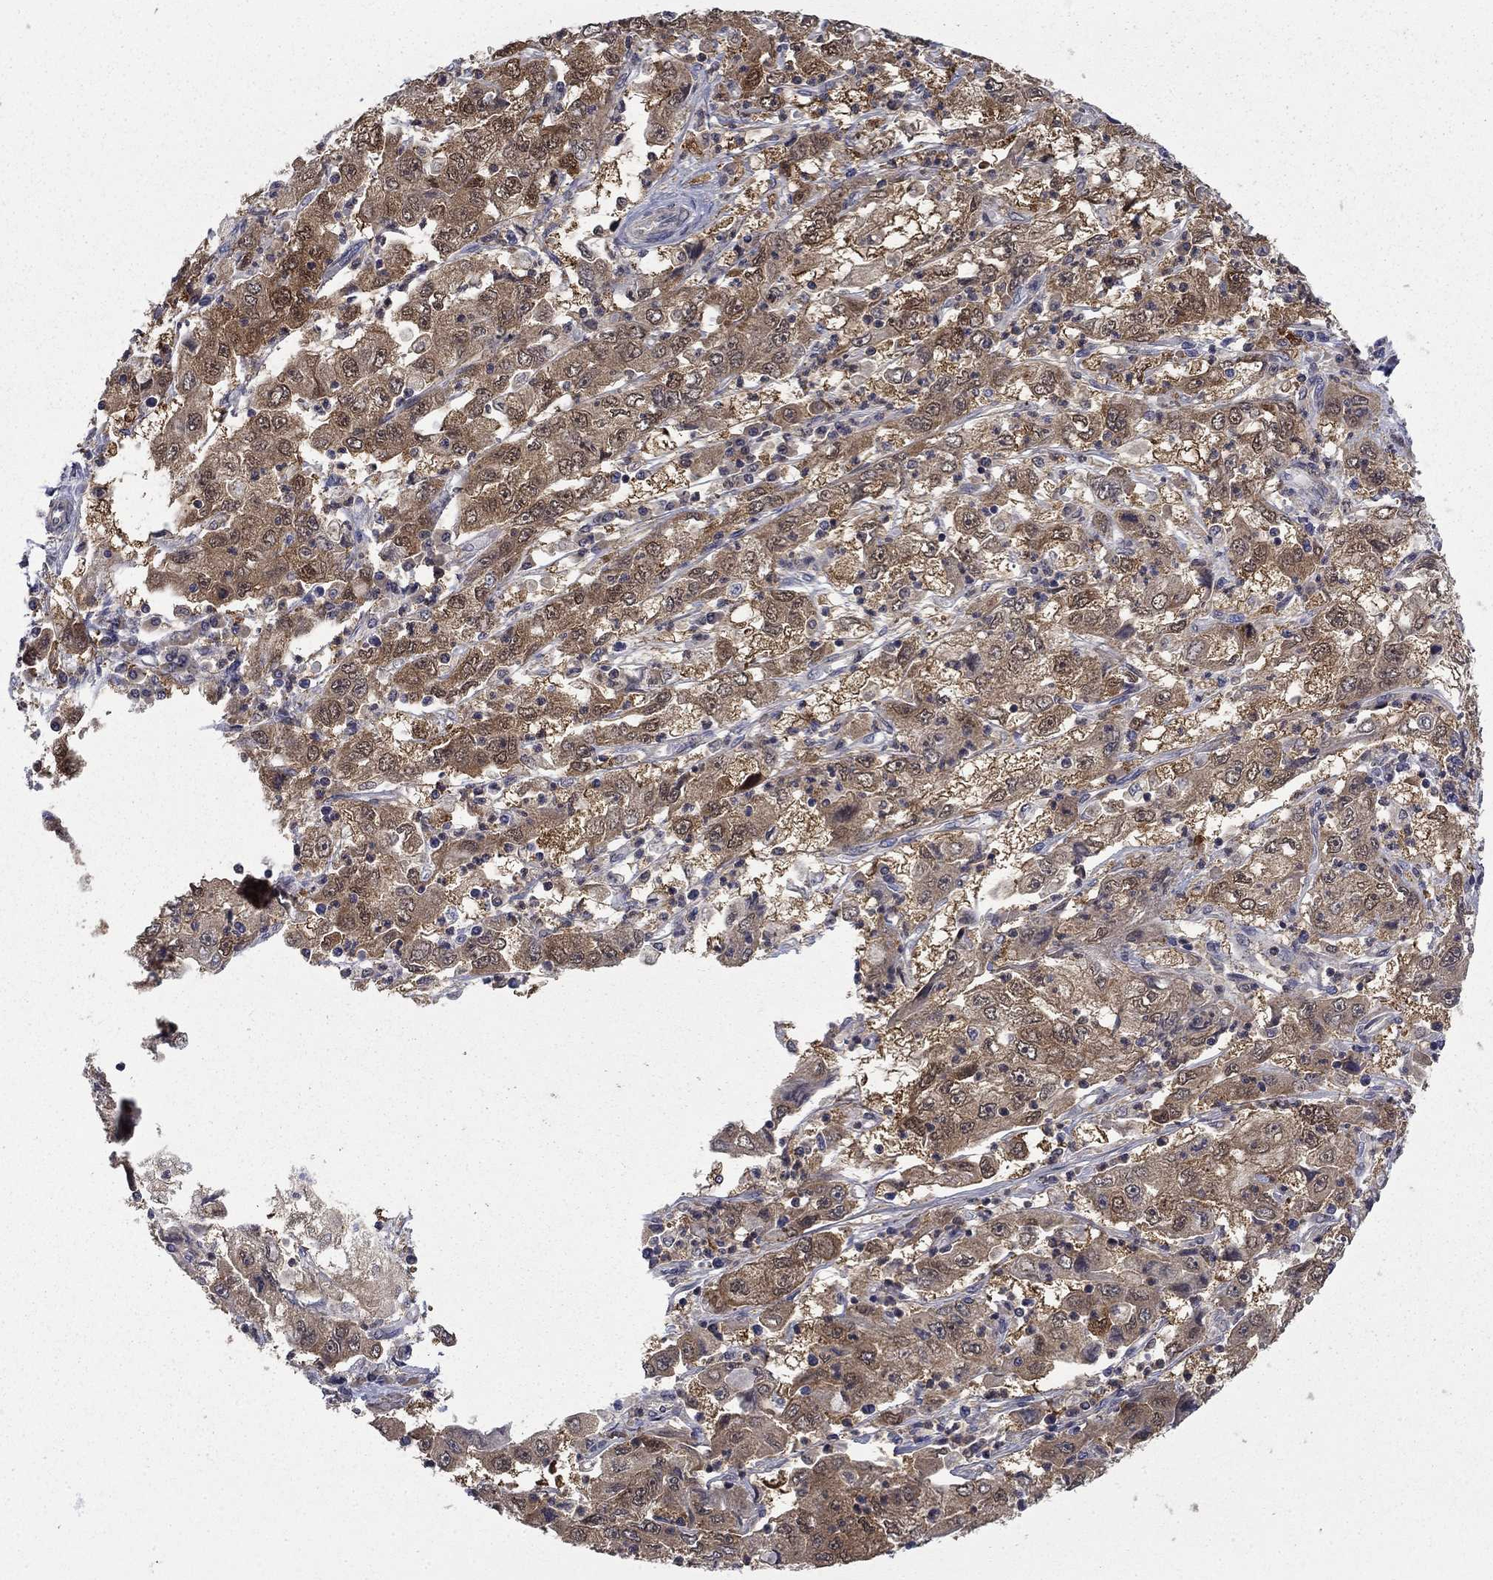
{"staining": {"intensity": "moderate", "quantity": "25%-75%", "location": "cytoplasmic/membranous"}, "tissue": "cervical cancer", "cell_type": "Tumor cells", "image_type": "cancer", "snomed": [{"axis": "morphology", "description": "Squamous cell carcinoma, NOS"}, {"axis": "topography", "description": "Cervix"}], "caption": "A high-resolution micrograph shows IHC staining of cervical cancer, which demonstrates moderate cytoplasmic/membranous staining in approximately 25%-75% of tumor cells. (brown staining indicates protein expression, while blue staining denotes nuclei).", "gene": "NIT2", "patient": {"sex": "female", "age": 36}}